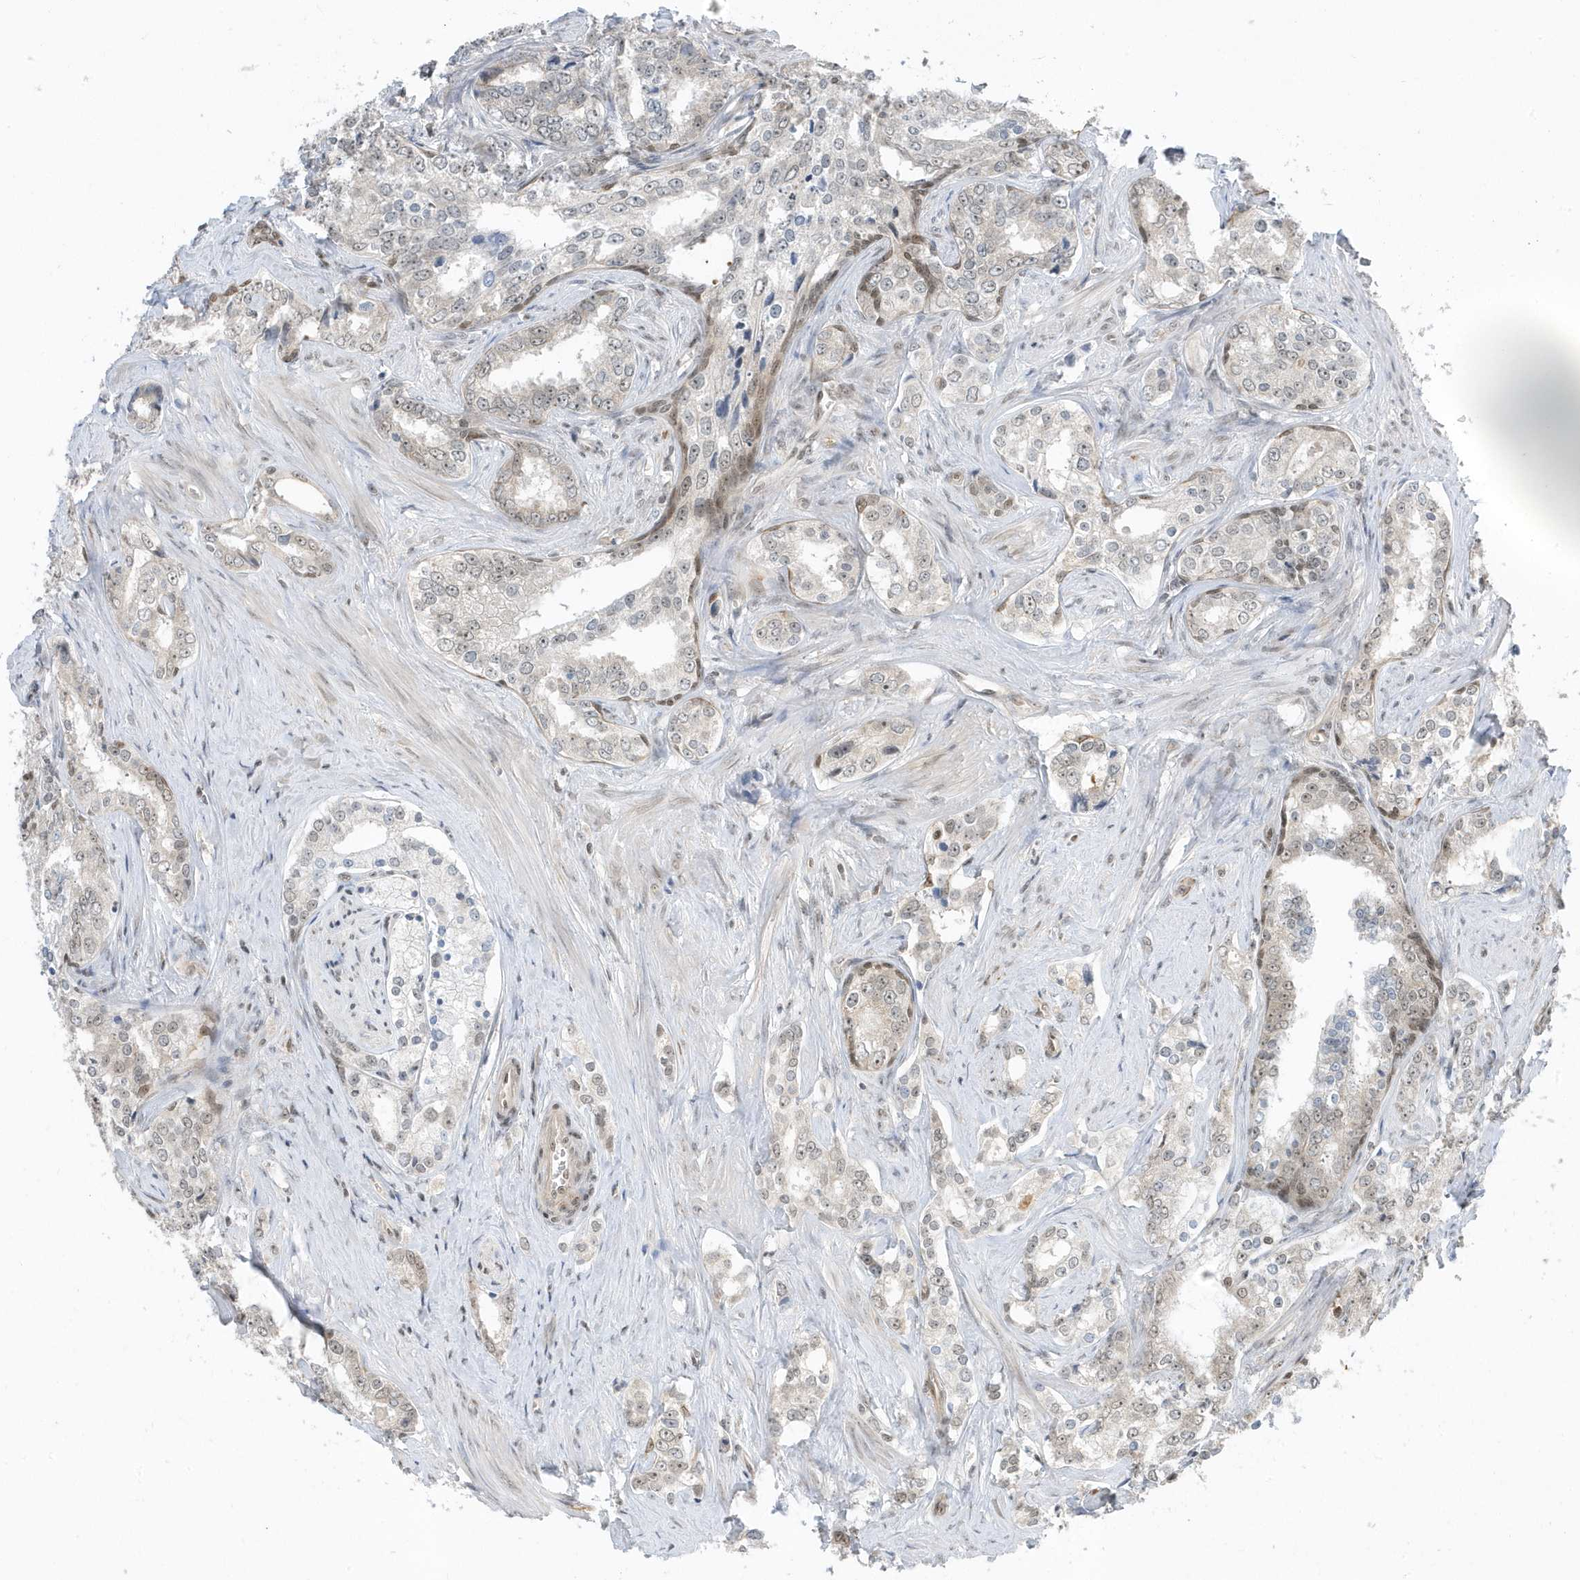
{"staining": {"intensity": "negative", "quantity": "none", "location": "none"}, "tissue": "prostate cancer", "cell_type": "Tumor cells", "image_type": "cancer", "snomed": [{"axis": "morphology", "description": "Adenocarcinoma, High grade"}, {"axis": "topography", "description": "Prostate"}], "caption": "Adenocarcinoma (high-grade) (prostate) stained for a protein using immunohistochemistry (IHC) exhibits no staining tumor cells.", "gene": "ZNF740", "patient": {"sex": "male", "age": 66}}